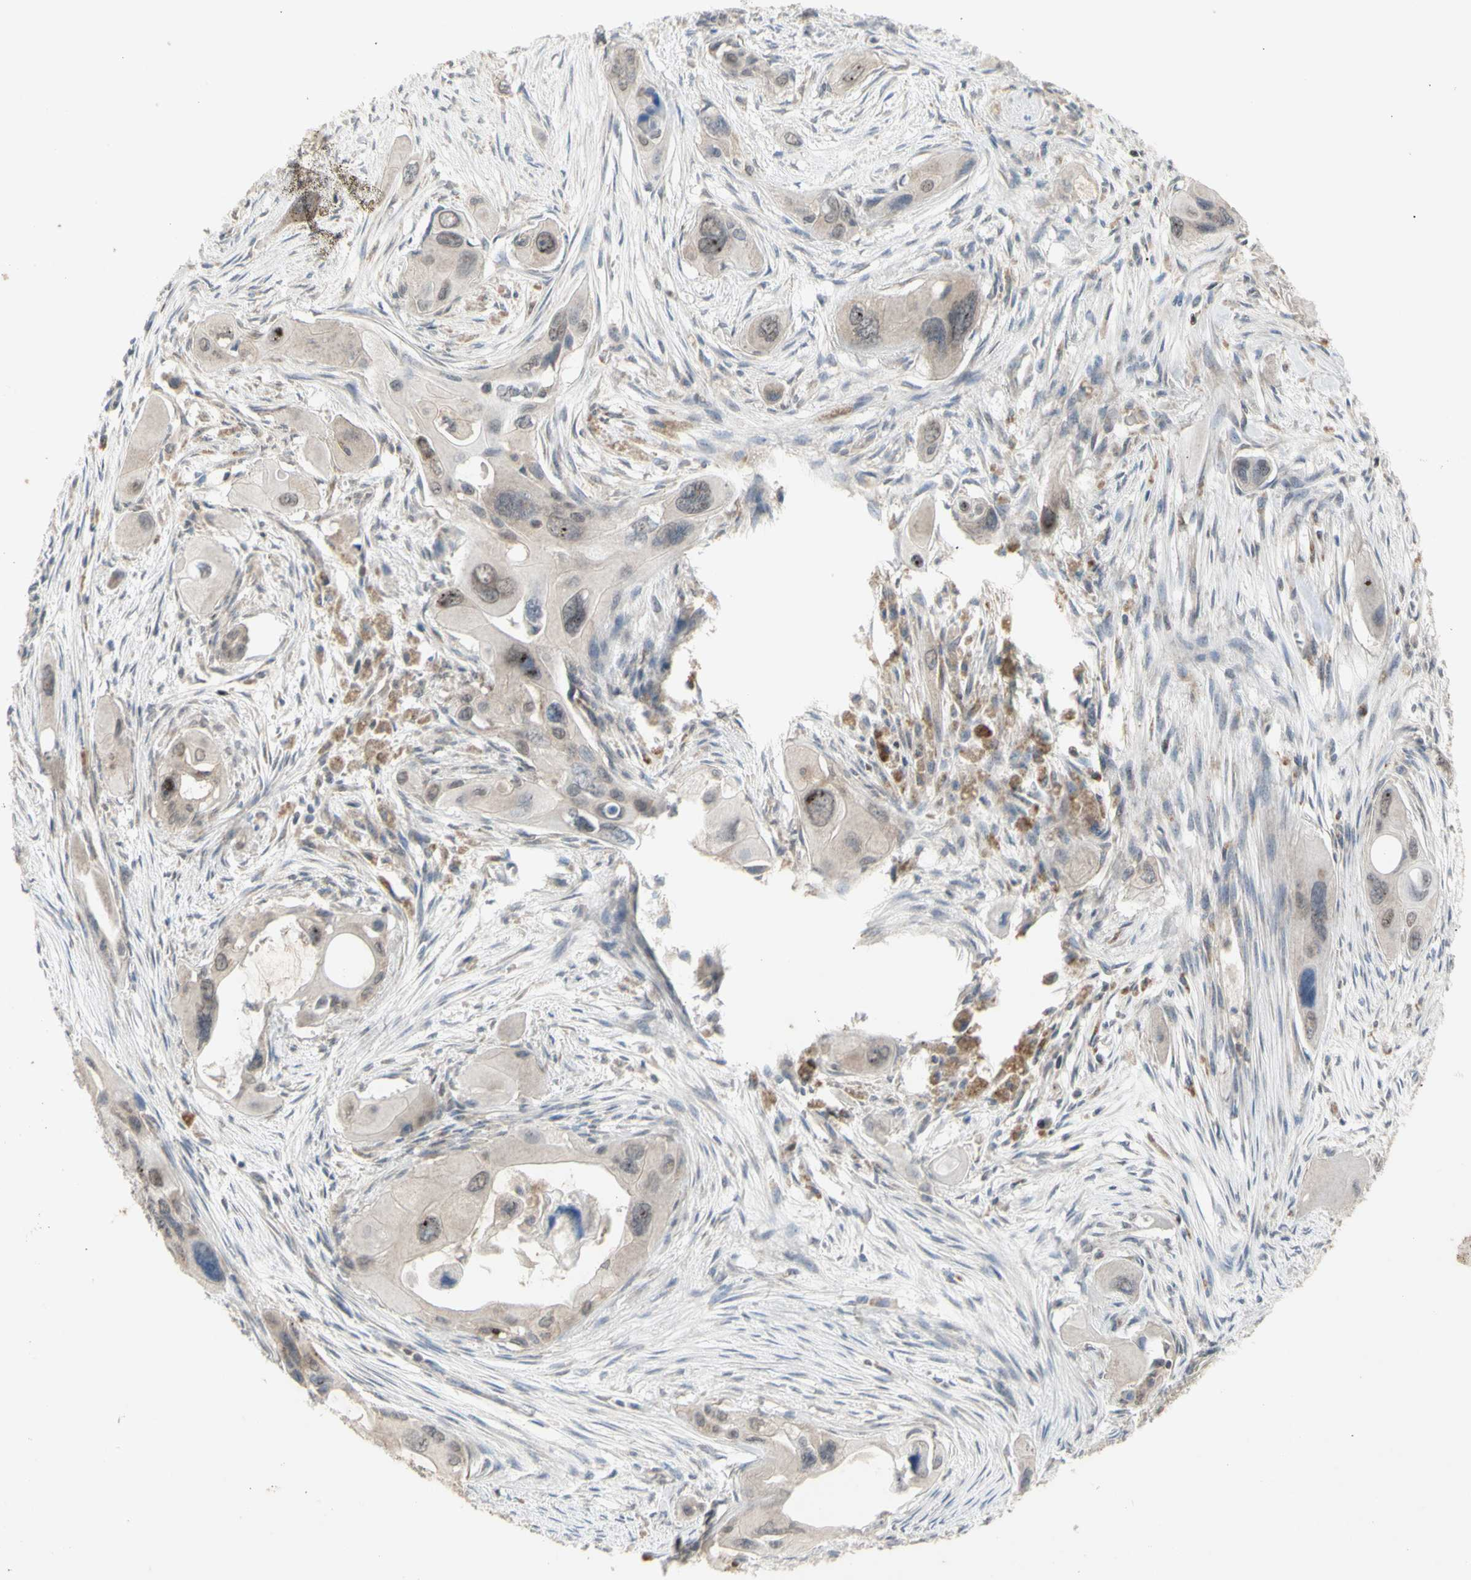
{"staining": {"intensity": "weak", "quantity": ">75%", "location": "cytoplasmic/membranous"}, "tissue": "pancreatic cancer", "cell_type": "Tumor cells", "image_type": "cancer", "snomed": [{"axis": "morphology", "description": "Adenocarcinoma, NOS"}, {"axis": "topography", "description": "Pancreas"}], "caption": "Immunohistochemistry (IHC) (DAB (3,3'-diaminobenzidine)) staining of human pancreatic cancer displays weak cytoplasmic/membranous protein expression in about >75% of tumor cells.", "gene": "NLRP1", "patient": {"sex": "male", "age": 73}}